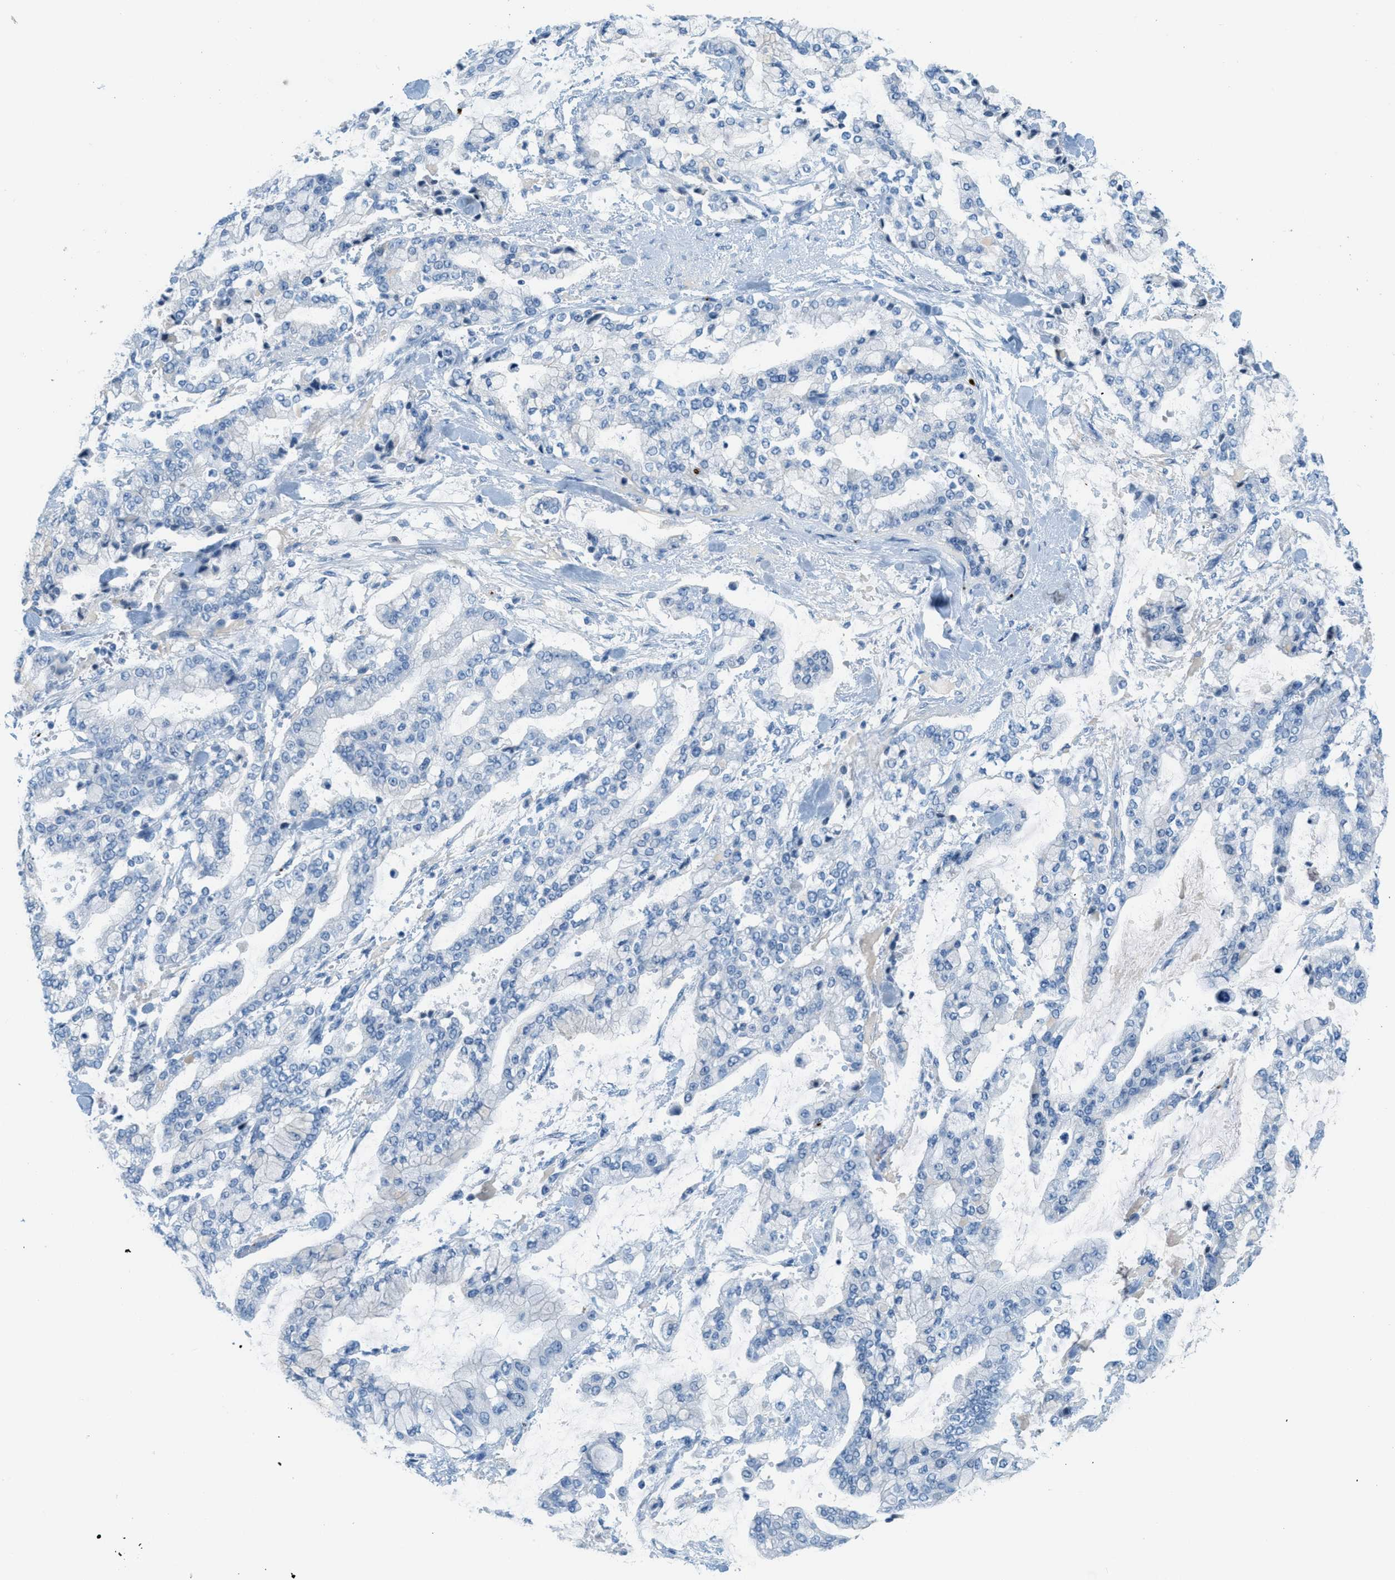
{"staining": {"intensity": "negative", "quantity": "none", "location": "none"}, "tissue": "stomach cancer", "cell_type": "Tumor cells", "image_type": "cancer", "snomed": [{"axis": "morphology", "description": "Normal tissue, NOS"}, {"axis": "morphology", "description": "Adenocarcinoma, NOS"}, {"axis": "topography", "description": "Stomach, upper"}, {"axis": "topography", "description": "Stomach"}], "caption": "High magnification brightfield microscopy of stomach cancer stained with DAB (3,3'-diaminobenzidine) (brown) and counterstained with hematoxylin (blue): tumor cells show no significant expression.", "gene": "PPBP", "patient": {"sex": "male", "age": 76}}